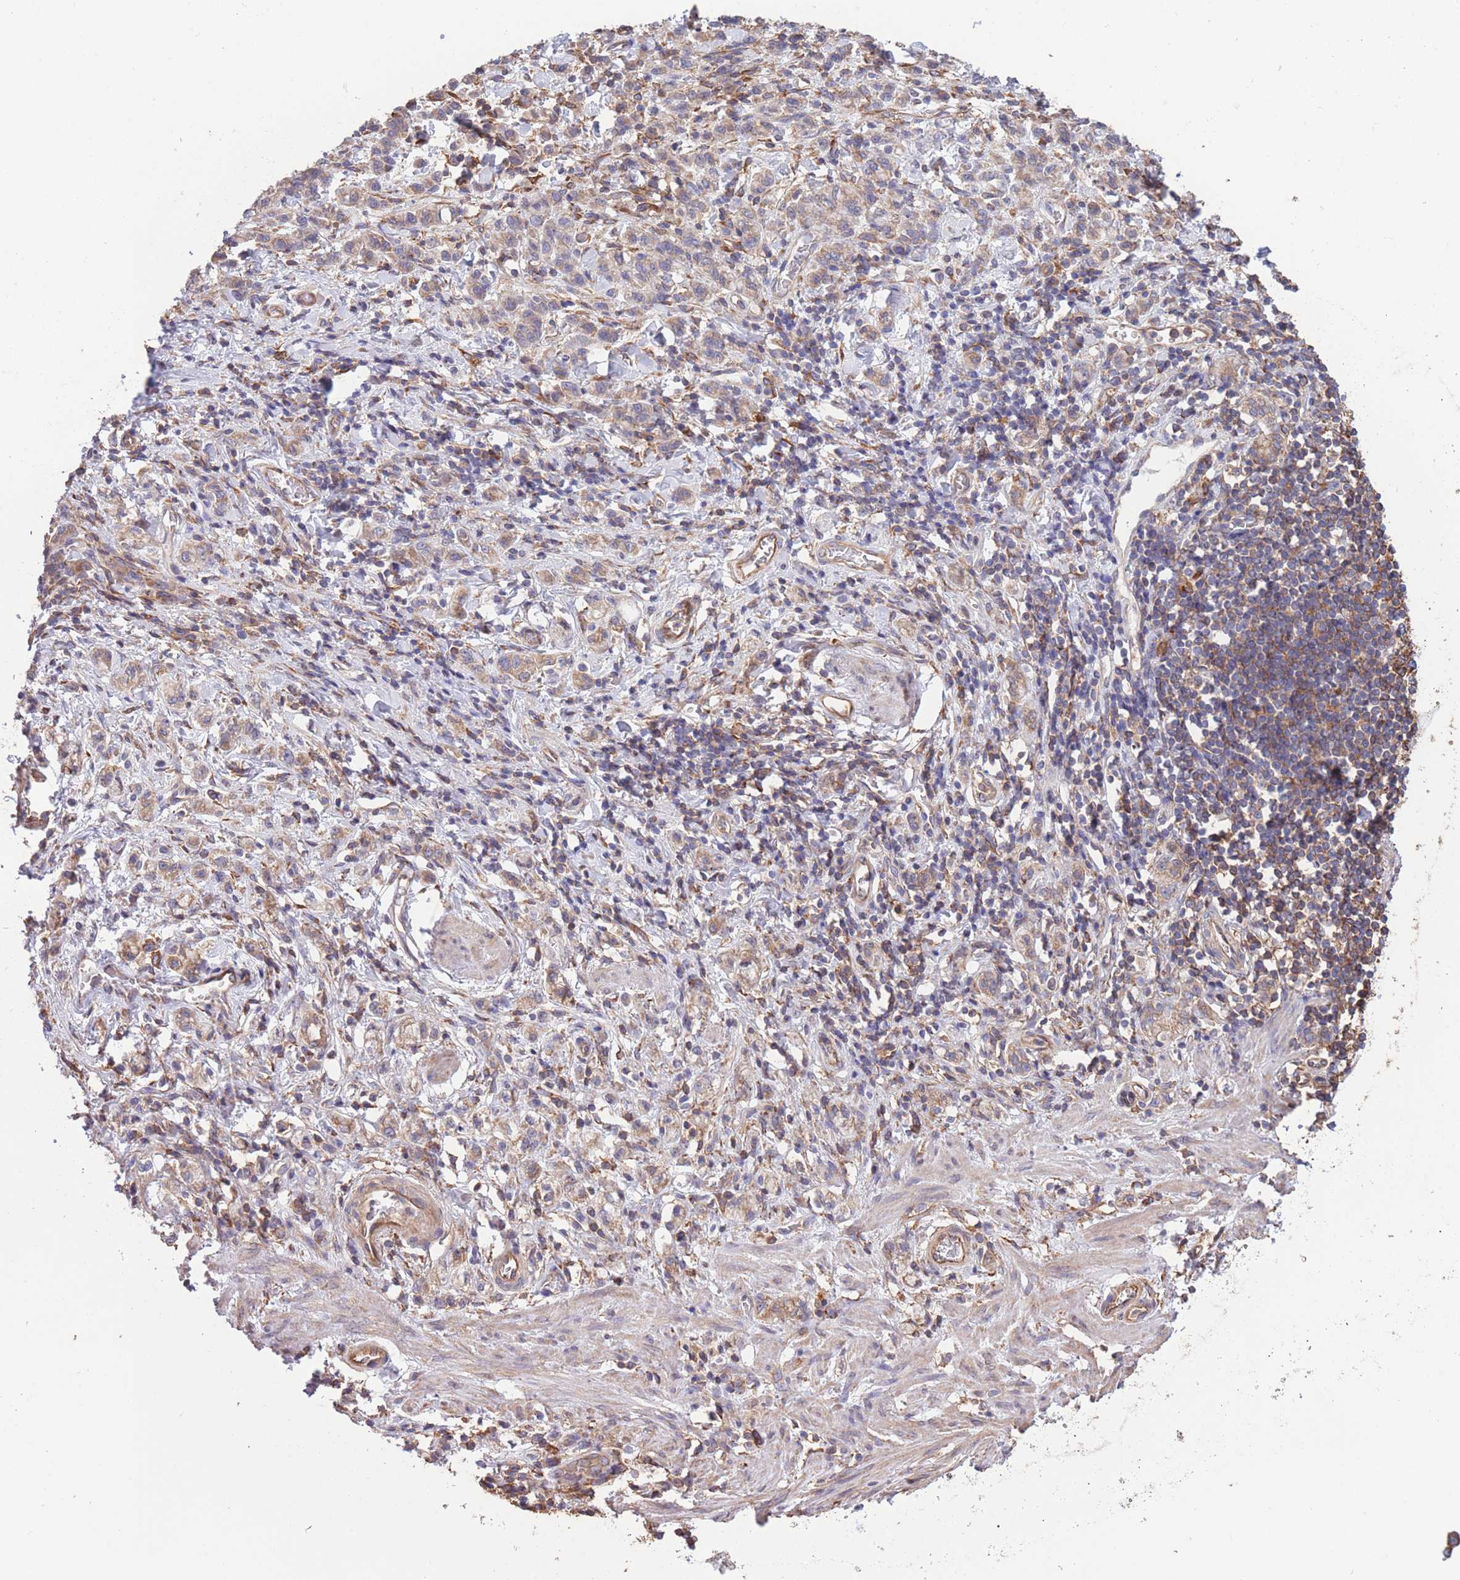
{"staining": {"intensity": "weak", "quantity": "25%-75%", "location": "cytoplasmic/membranous"}, "tissue": "stomach cancer", "cell_type": "Tumor cells", "image_type": "cancer", "snomed": [{"axis": "morphology", "description": "Adenocarcinoma, NOS"}, {"axis": "topography", "description": "Stomach"}], "caption": "Stomach cancer (adenocarcinoma) was stained to show a protein in brown. There is low levels of weak cytoplasmic/membranous staining in about 25%-75% of tumor cells.", "gene": "LRRN4CL", "patient": {"sex": "male", "age": 77}}